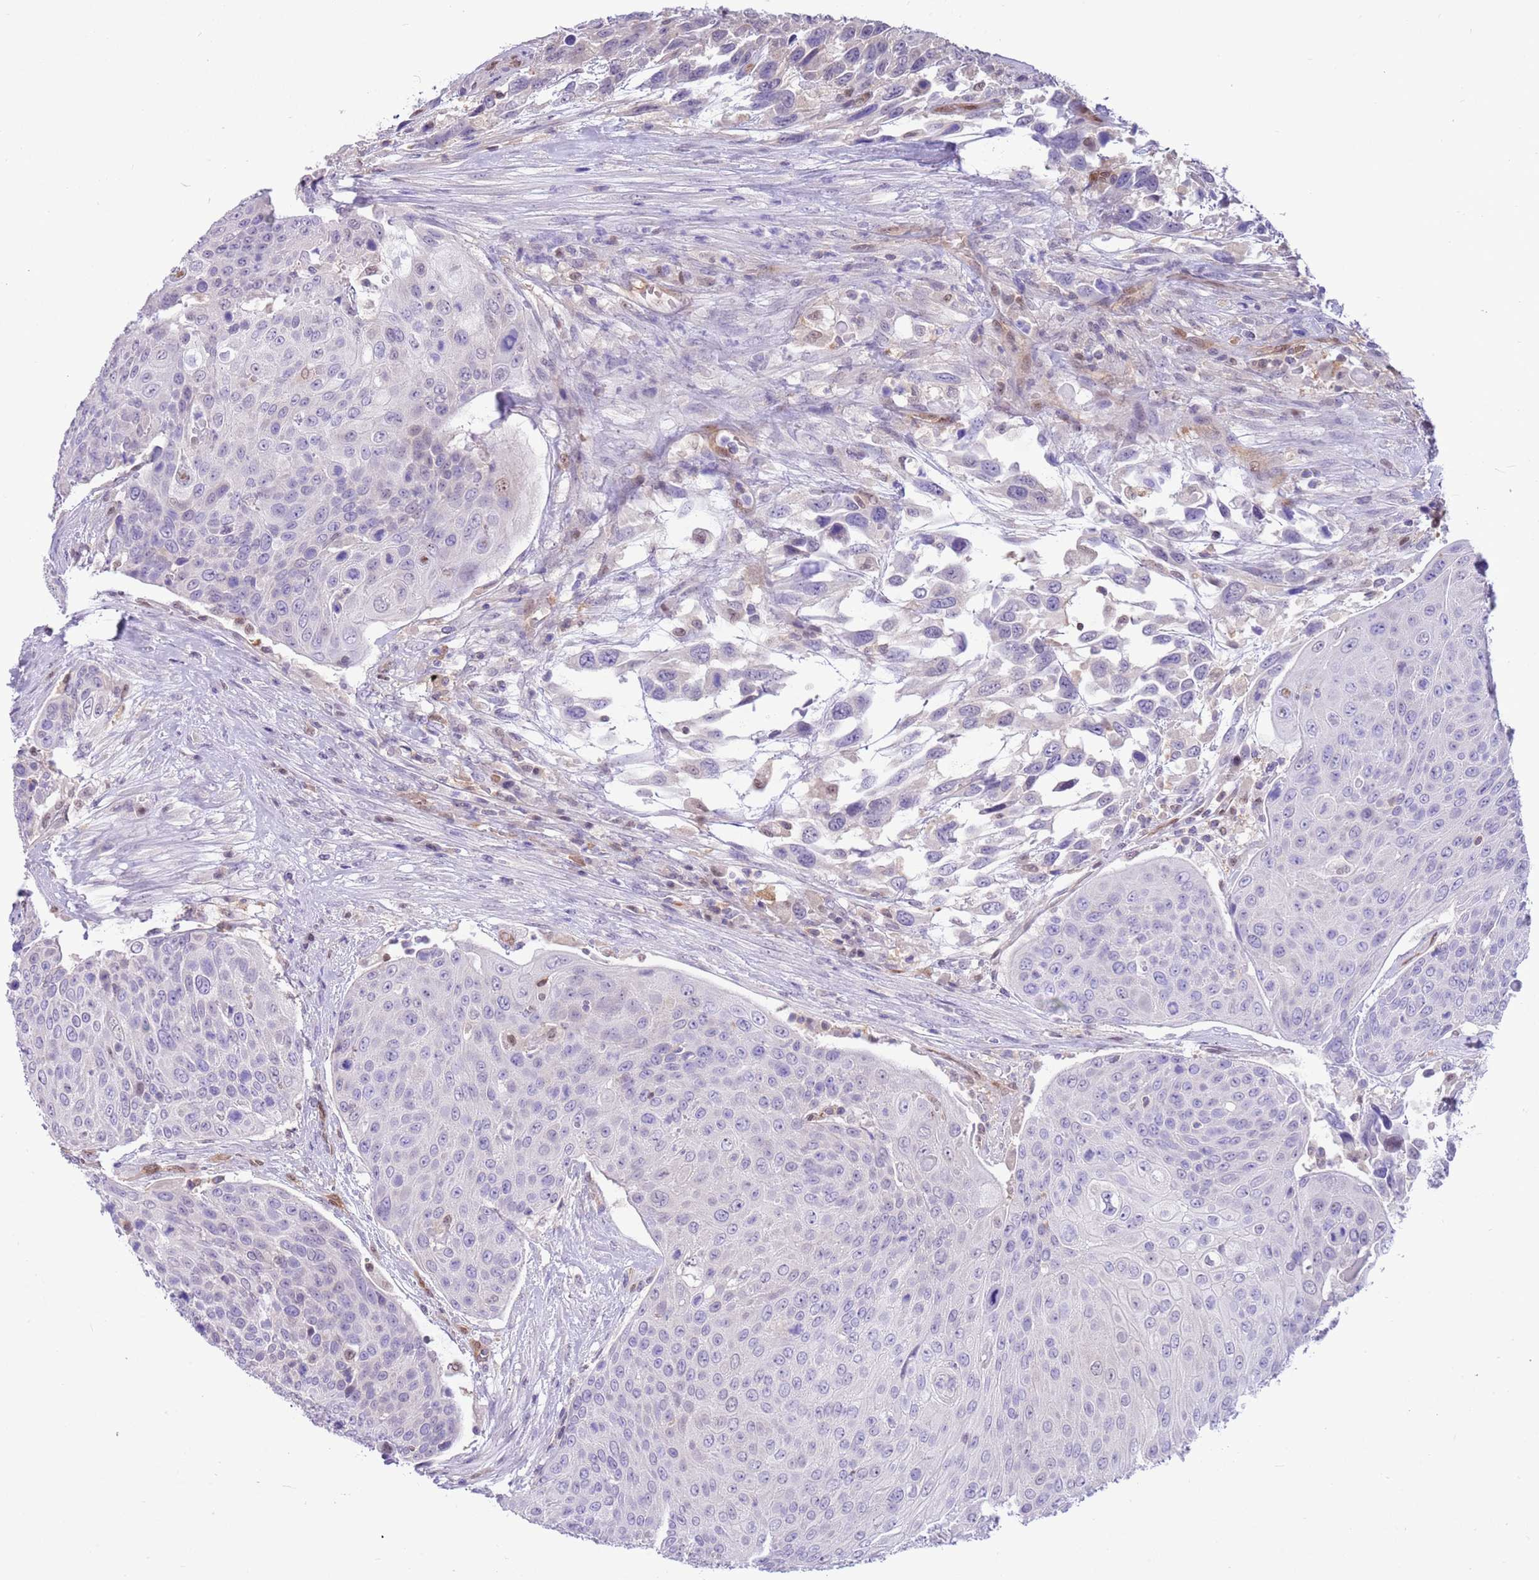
{"staining": {"intensity": "negative", "quantity": "none", "location": "none"}, "tissue": "urothelial cancer", "cell_type": "Tumor cells", "image_type": "cancer", "snomed": [{"axis": "morphology", "description": "Urothelial carcinoma, High grade"}, {"axis": "topography", "description": "Urinary bladder"}], "caption": "Tumor cells are negative for brown protein staining in urothelial carcinoma (high-grade).", "gene": "DDI2", "patient": {"sex": "female", "age": 70}}